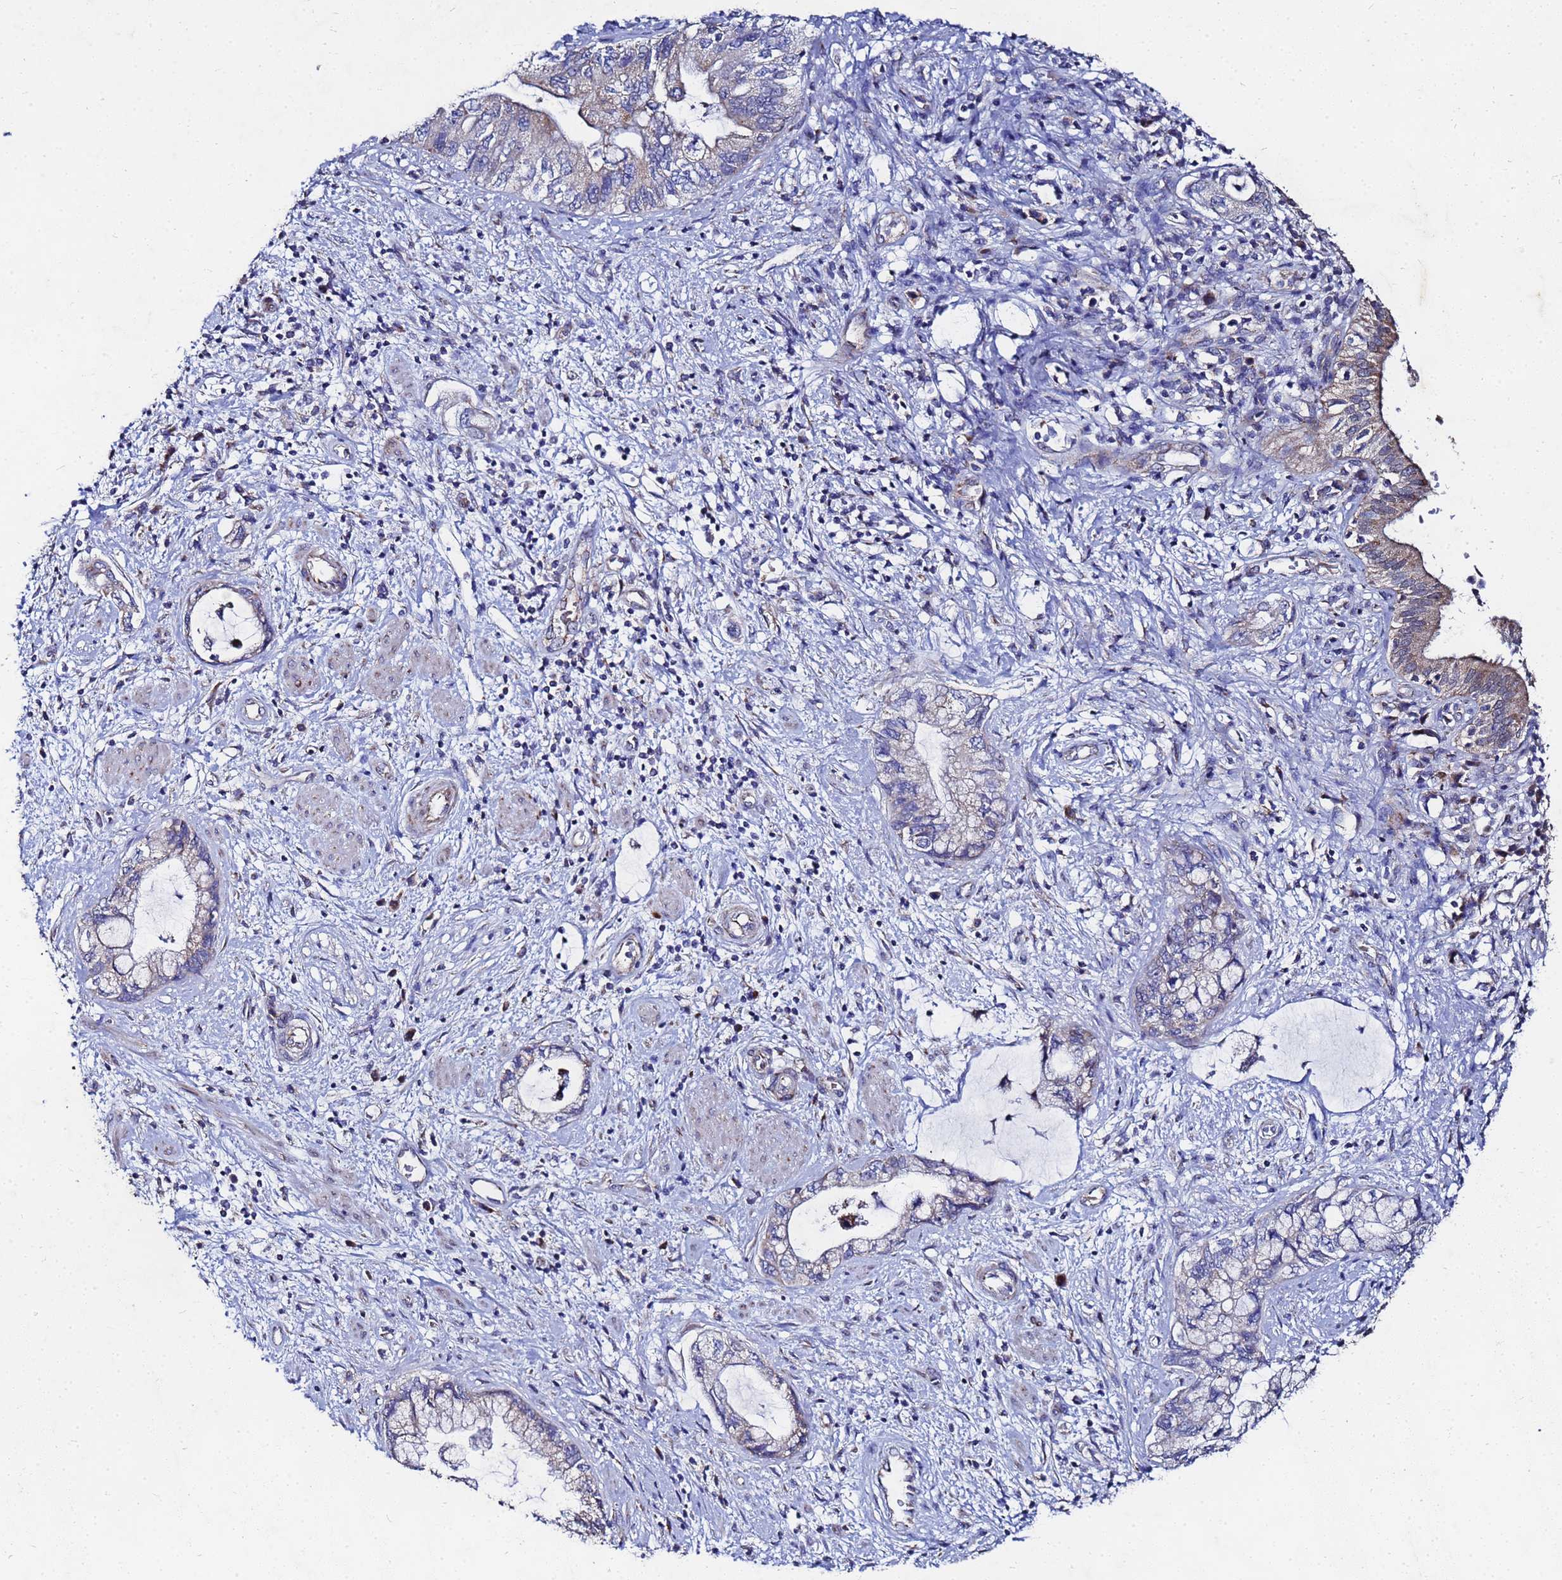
{"staining": {"intensity": "moderate", "quantity": "25%-75%", "location": "cytoplasmic/membranous"}, "tissue": "pancreatic cancer", "cell_type": "Tumor cells", "image_type": "cancer", "snomed": [{"axis": "morphology", "description": "Adenocarcinoma, NOS"}, {"axis": "topography", "description": "Pancreas"}], "caption": "Pancreatic cancer (adenocarcinoma) stained with a brown dye shows moderate cytoplasmic/membranous positive staining in approximately 25%-75% of tumor cells.", "gene": "FAHD2A", "patient": {"sex": "female", "age": 73}}